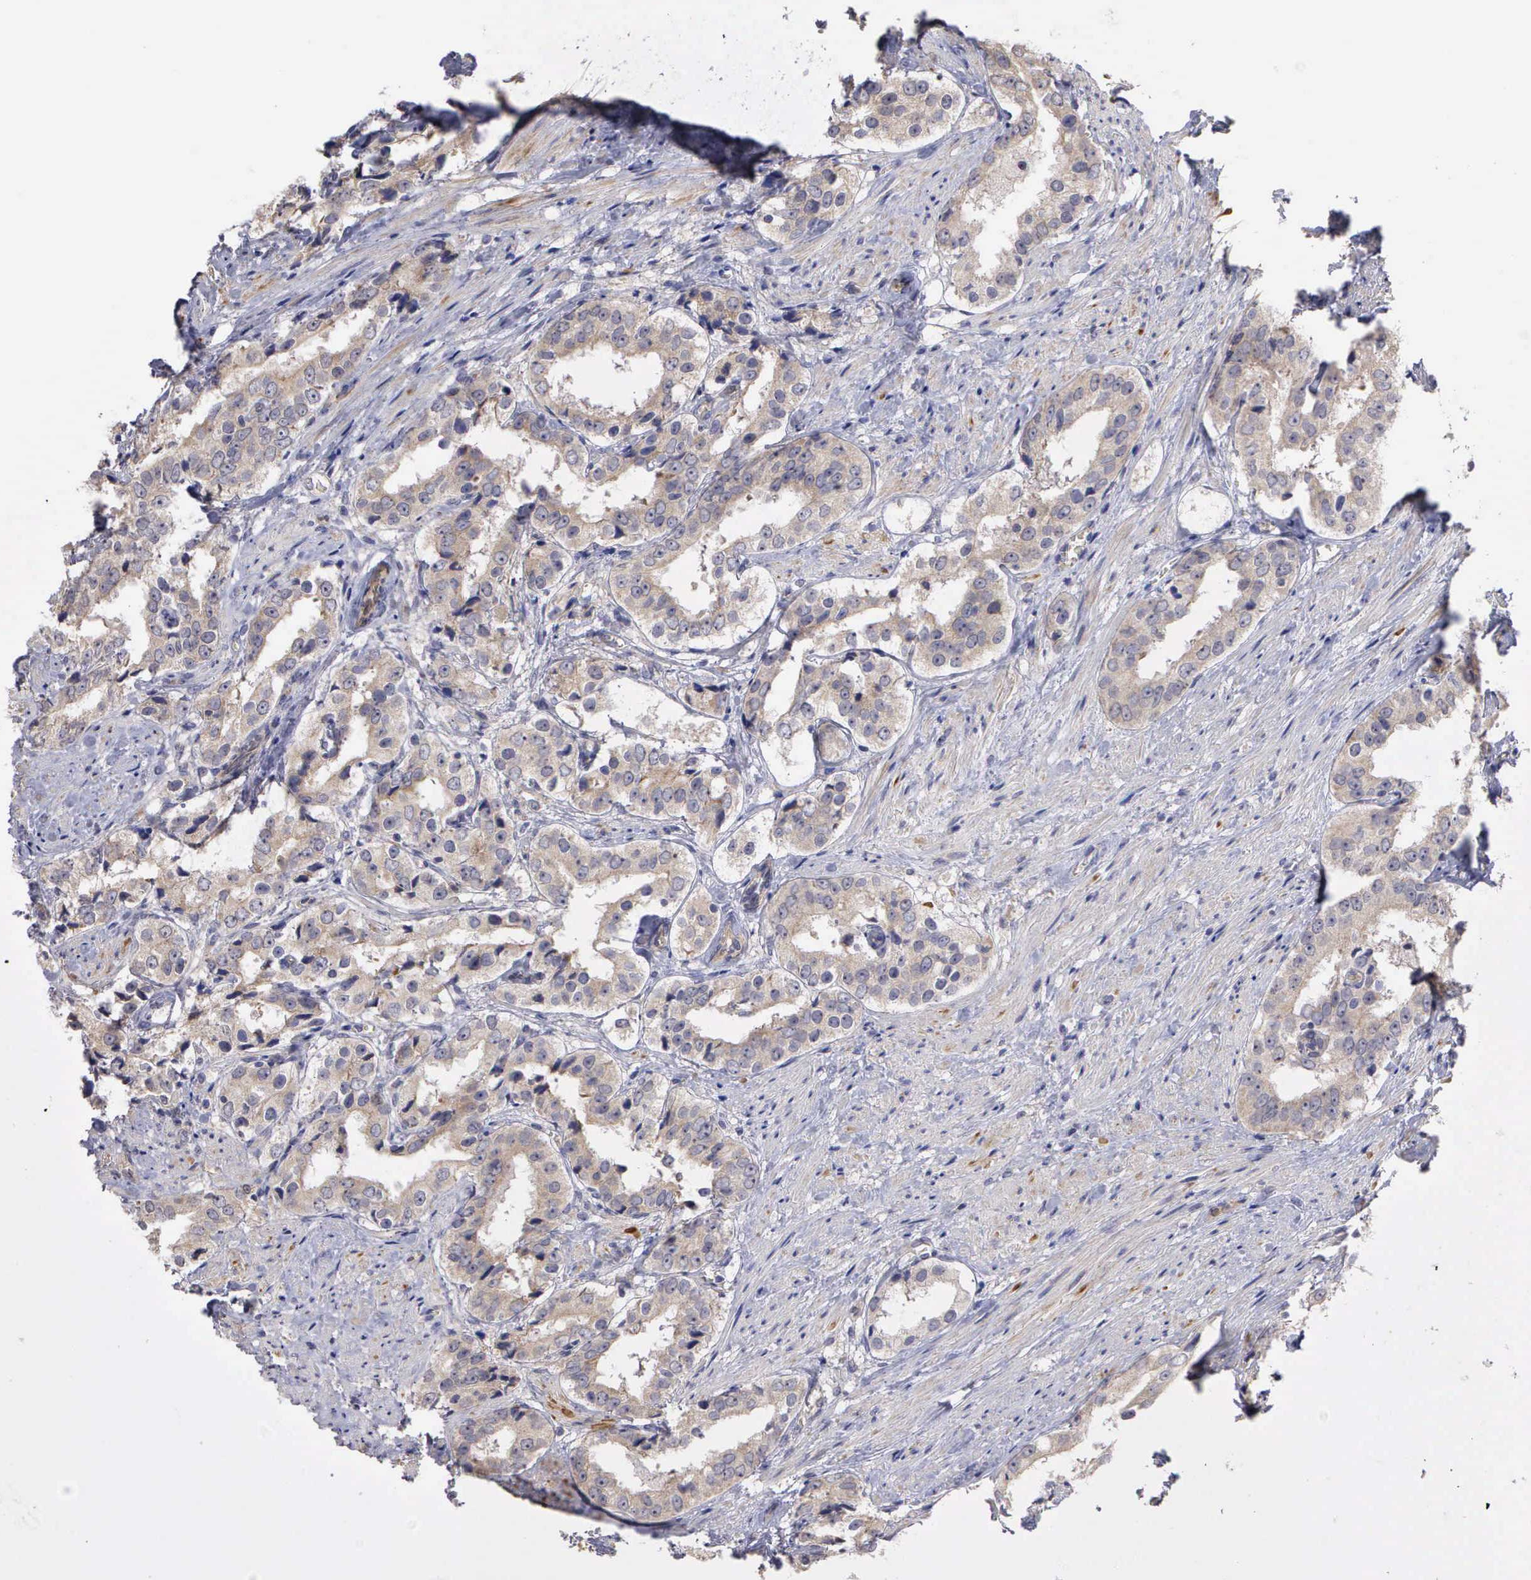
{"staining": {"intensity": "weak", "quantity": "25%-75%", "location": "cytoplasmic/membranous"}, "tissue": "prostate cancer", "cell_type": "Tumor cells", "image_type": "cancer", "snomed": [{"axis": "morphology", "description": "Adenocarcinoma, Medium grade"}, {"axis": "topography", "description": "Prostate"}], "caption": "The histopathology image exhibits a brown stain indicating the presence of a protein in the cytoplasmic/membranous of tumor cells in prostate cancer. (DAB (3,3'-diaminobenzidine) IHC, brown staining for protein, blue staining for nuclei).", "gene": "DNAJB7", "patient": {"sex": "male", "age": 73}}